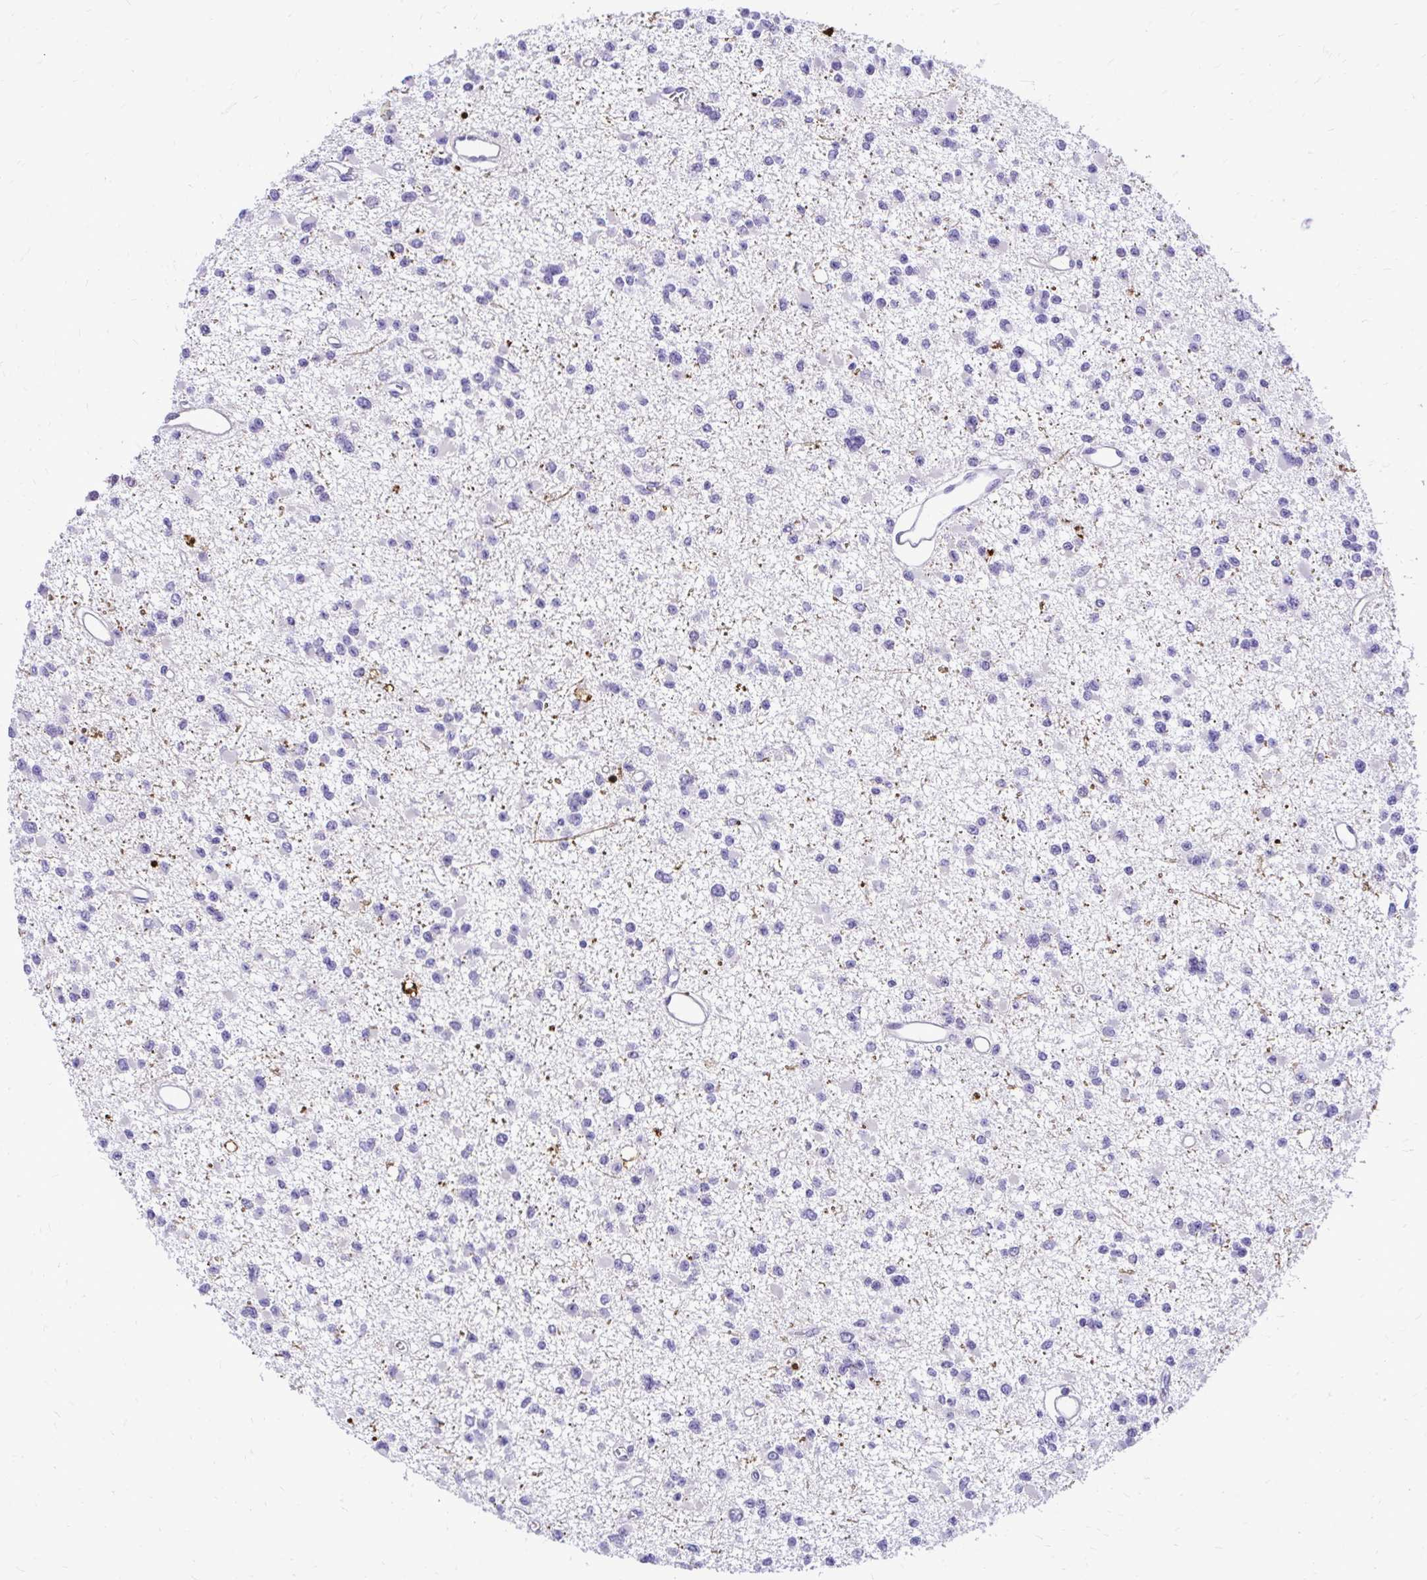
{"staining": {"intensity": "negative", "quantity": "none", "location": "none"}, "tissue": "glioma", "cell_type": "Tumor cells", "image_type": "cancer", "snomed": [{"axis": "morphology", "description": "Glioma, malignant, Low grade"}, {"axis": "topography", "description": "Brain"}], "caption": "Tumor cells are negative for protein expression in human glioma.", "gene": "ZSWIM9", "patient": {"sex": "female", "age": 22}}